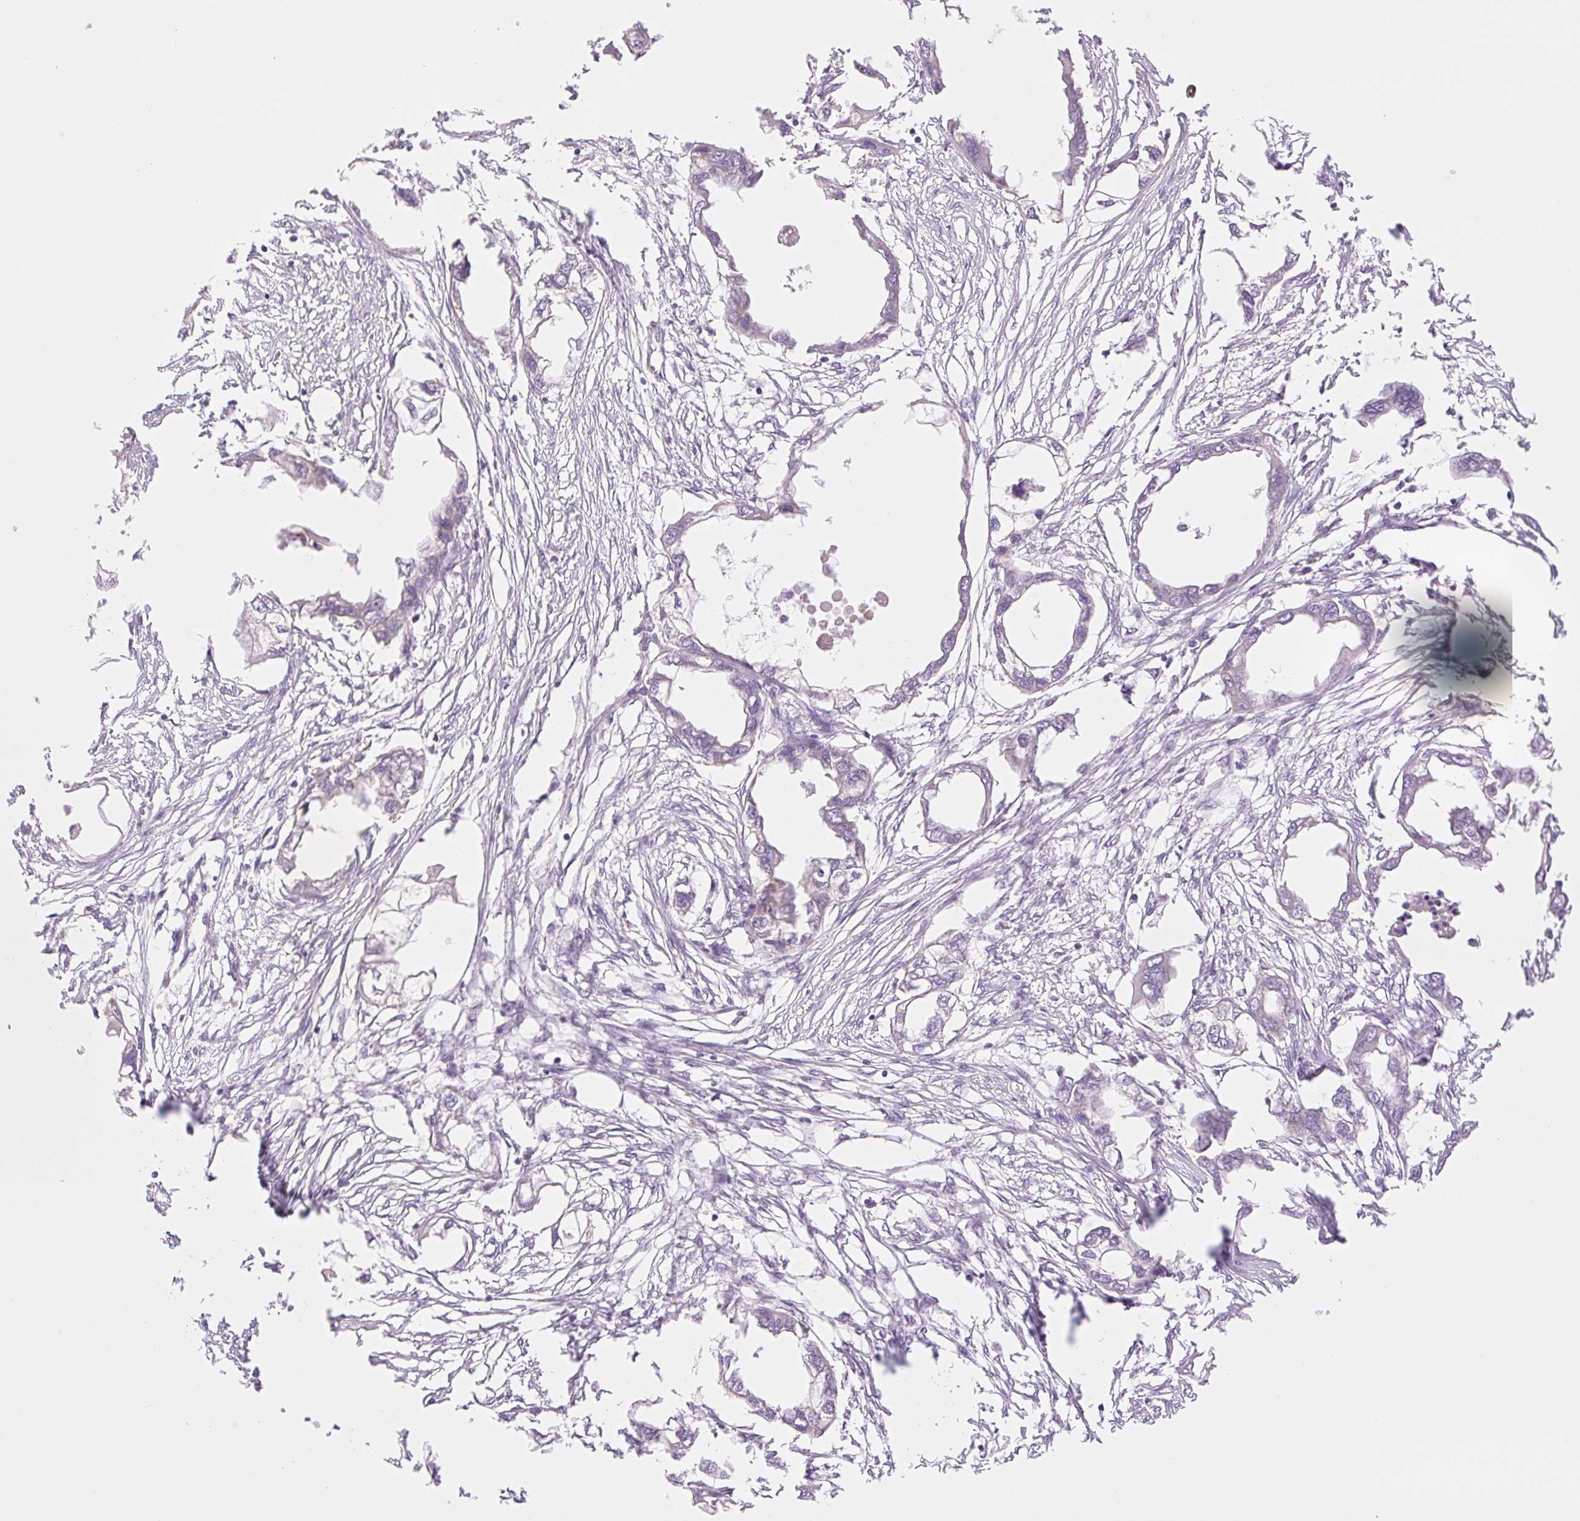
{"staining": {"intensity": "negative", "quantity": "none", "location": "none"}, "tissue": "endometrial cancer", "cell_type": "Tumor cells", "image_type": "cancer", "snomed": [{"axis": "morphology", "description": "Adenocarcinoma, NOS"}, {"axis": "morphology", "description": "Adenocarcinoma, metastatic, NOS"}, {"axis": "topography", "description": "Adipose tissue"}, {"axis": "topography", "description": "Endometrium"}], "caption": "This micrograph is of metastatic adenocarcinoma (endometrial) stained with immunohistochemistry to label a protein in brown with the nuclei are counter-stained blue. There is no positivity in tumor cells. (DAB (3,3'-diaminobenzidine) immunohistochemistry visualized using brightfield microscopy, high magnification).", "gene": "YJU2B", "patient": {"sex": "female", "age": 67}}